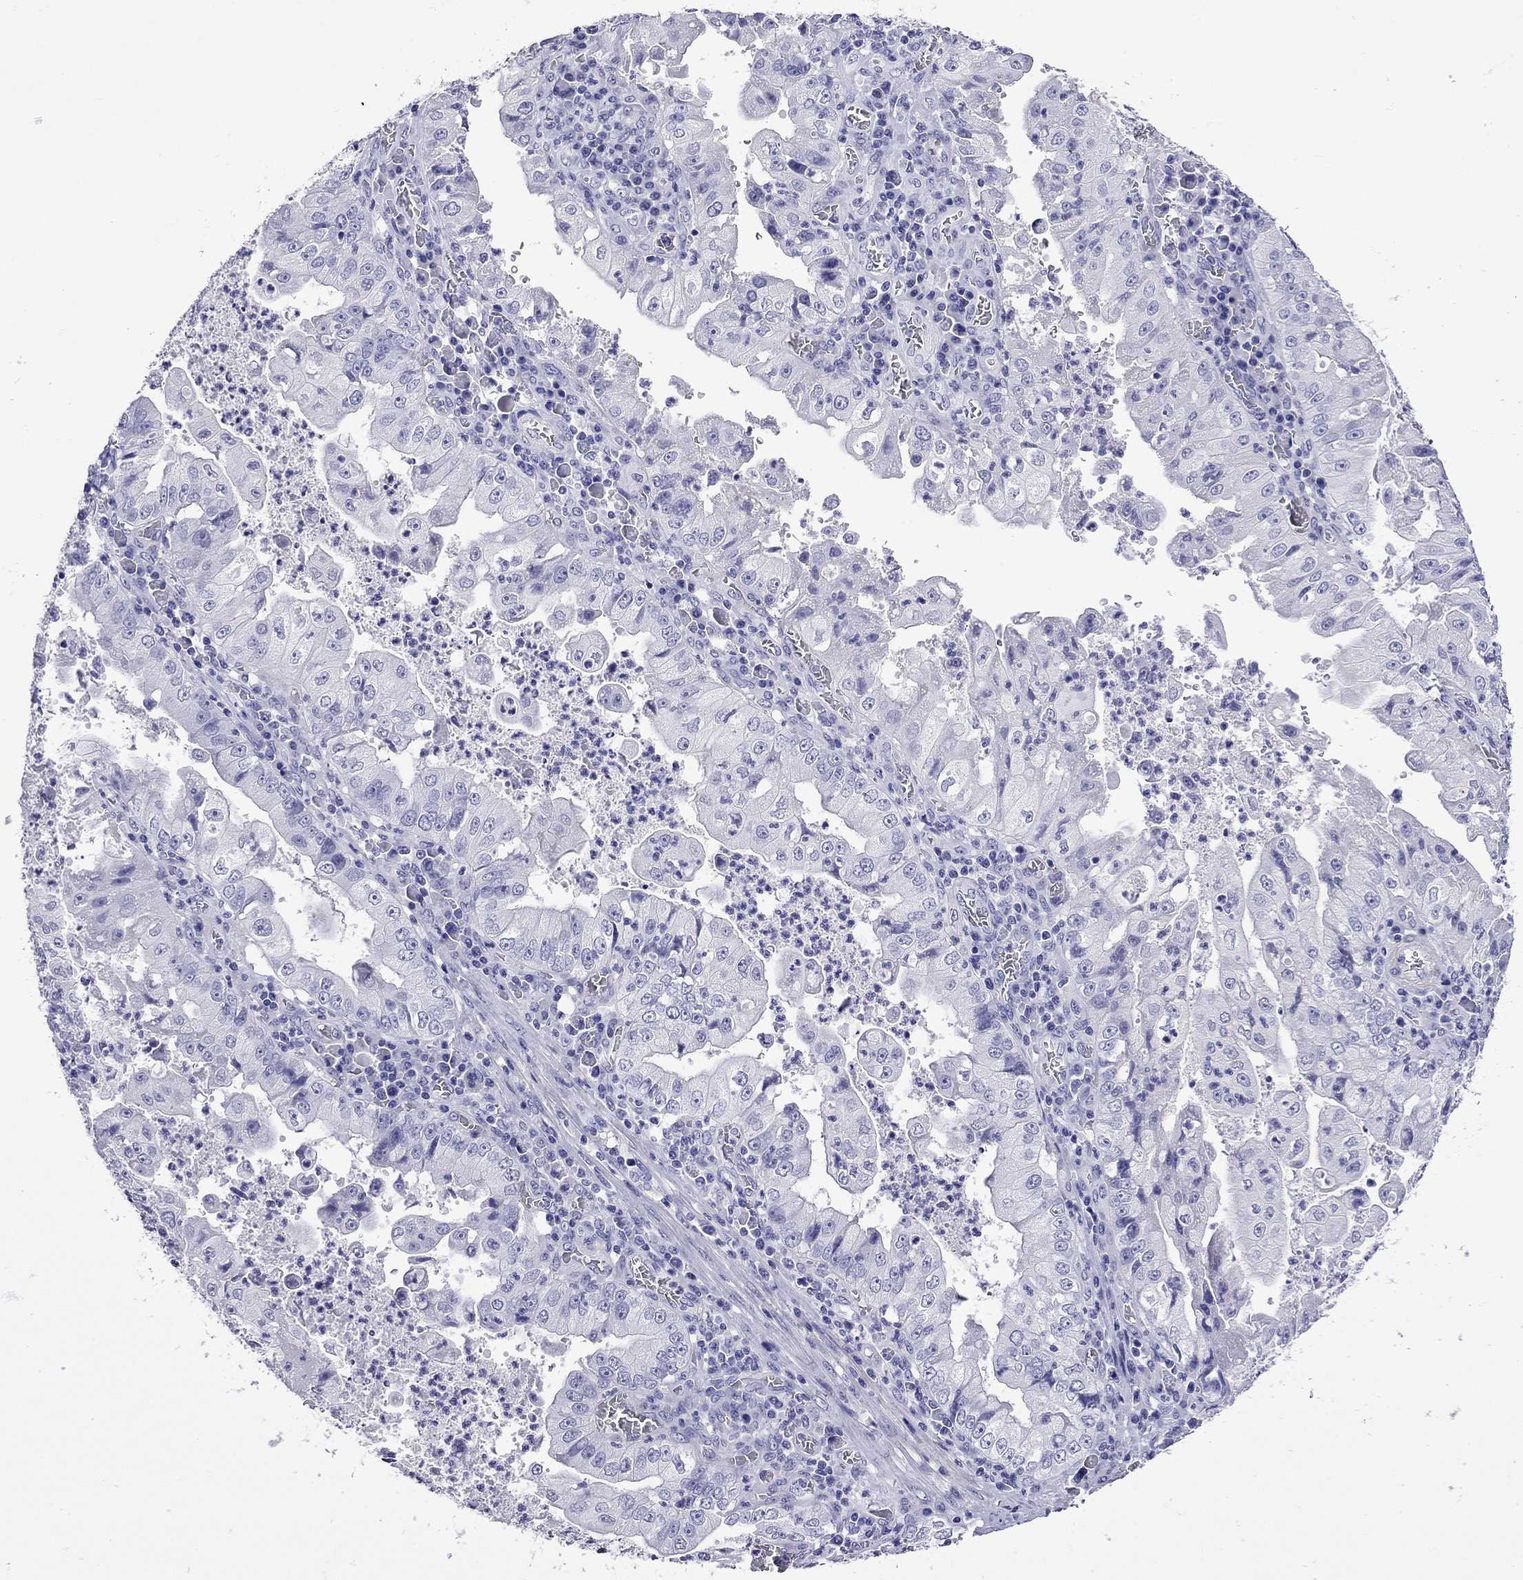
{"staining": {"intensity": "negative", "quantity": "none", "location": "none"}, "tissue": "stomach cancer", "cell_type": "Tumor cells", "image_type": "cancer", "snomed": [{"axis": "morphology", "description": "Adenocarcinoma, NOS"}, {"axis": "topography", "description": "Stomach"}], "caption": "IHC image of adenocarcinoma (stomach) stained for a protein (brown), which reveals no expression in tumor cells. (DAB (3,3'-diaminobenzidine) immunohistochemistry (IHC) with hematoxylin counter stain).", "gene": "KIAA2012", "patient": {"sex": "male", "age": 76}}